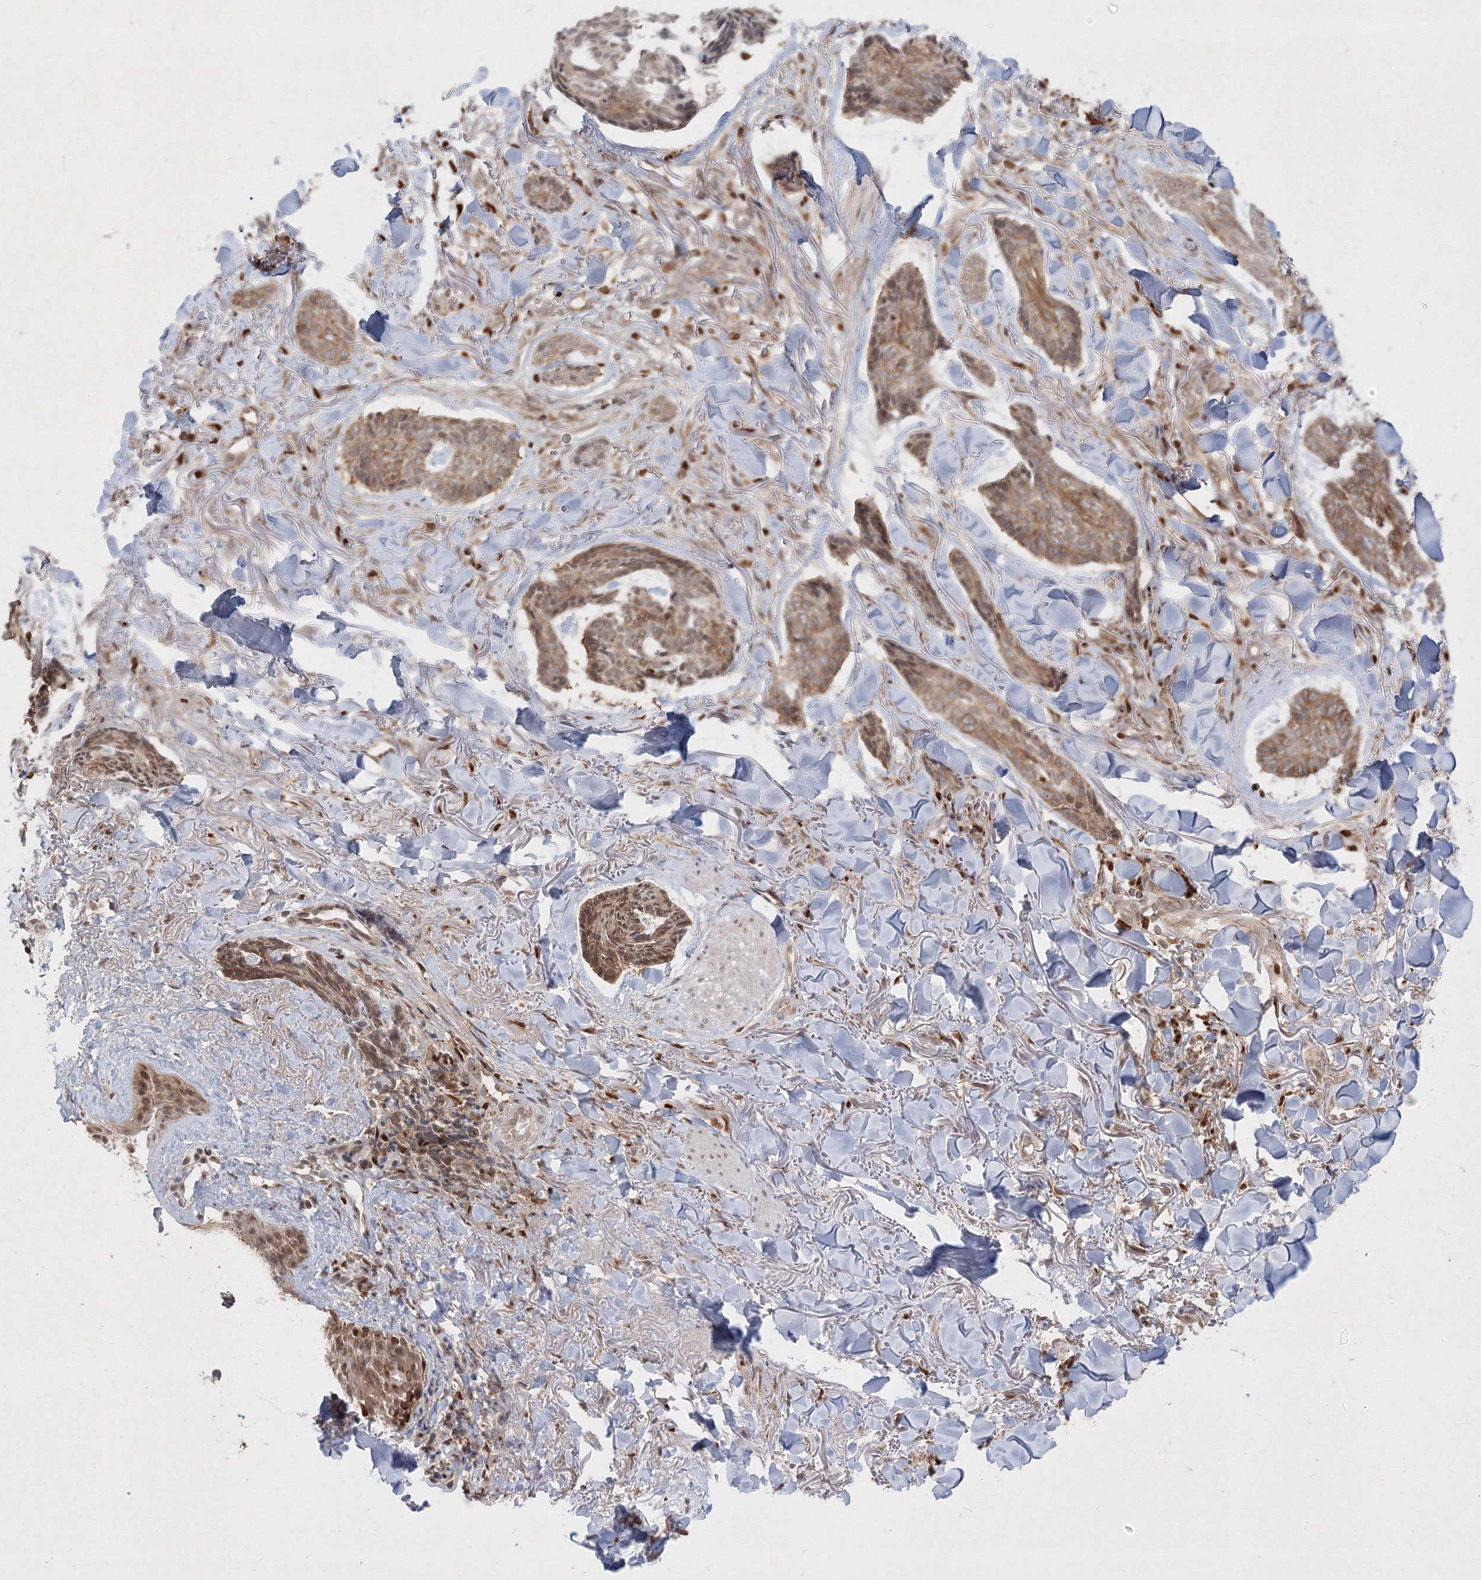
{"staining": {"intensity": "moderate", "quantity": ">75%", "location": "cytoplasmic/membranous,nuclear"}, "tissue": "skin cancer", "cell_type": "Tumor cells", "image_type": "cancer", "snomed": [{"axis": "morphology", "description": "Basal cell carcinoma"}, {"axis": "topography", "description": "Skin"}], "caption": "Basal cell carcinoma (skin) was stained to show a protein in brown. There is medium levels of moderate cytoplasmic/membranous and nuclear staining in approximately >75% of tumor cells. (brown staining indicates protein expression, while blue staining denotes nuclei).", "gene": "TMEM50B", "patient": {"sex": "male", "age": 43}}